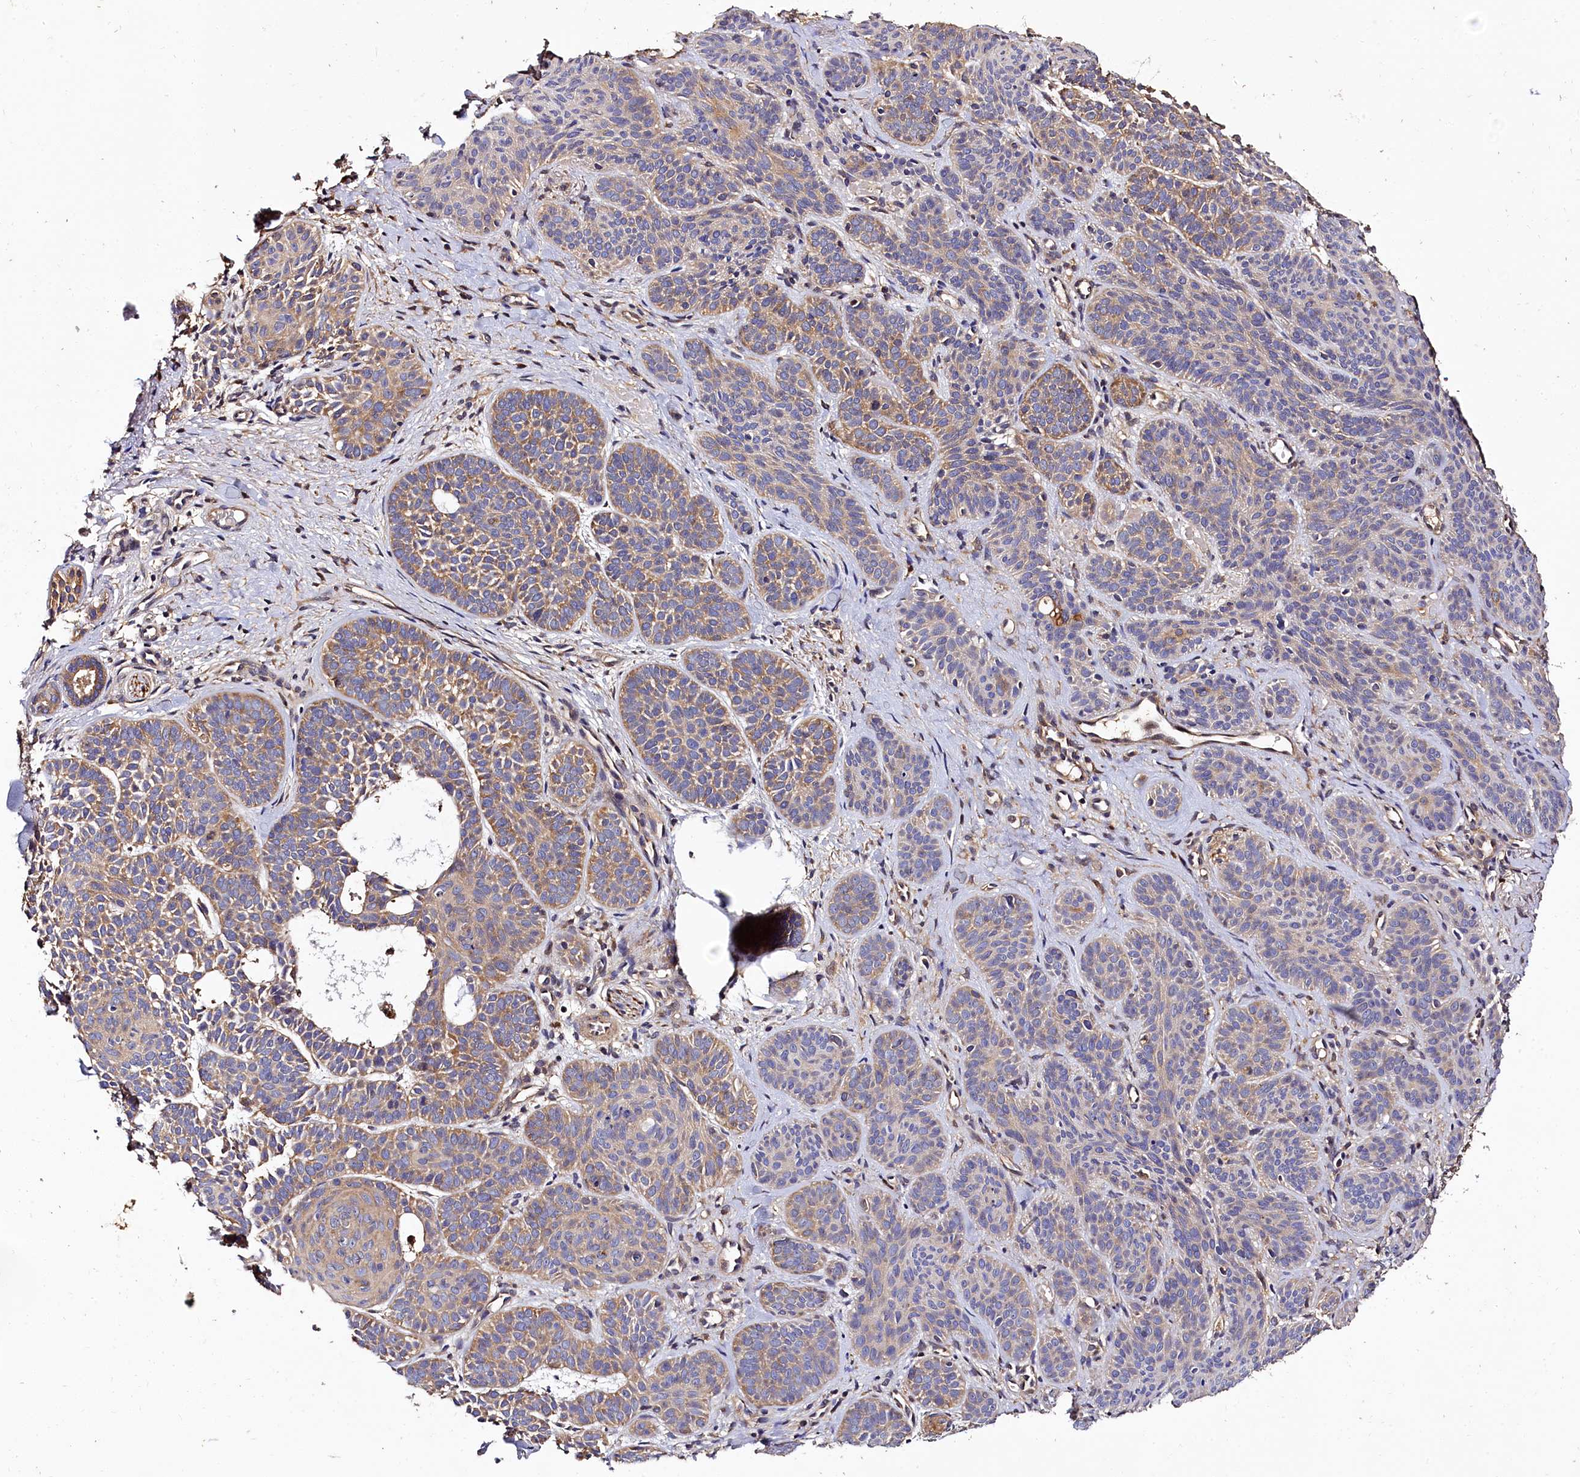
{"staining": {"intensity": "moderate", "quantity": "25%-75%", "location": "cytoplasmic/membranous"}, "tissue": "skin cancer", "cell_type": "Tumor cells", "image_type": "cancer", "snomed": [{"axis": "morphology", "description": "Basal cell carcinoma"}, {"axis": "topography", "description": "Skin"}], "caption": "Skin cancer (basal cell carcinoma) was stained to show a protein in brown. There is medium levels of moderate cytoplasmic/membranous staining in about 25%-75% of tumor cells. Ihc stains the protein in brown and the nuclei are stained blue.", "gene": "KLC2", "patient": {"sex": "male", "age": 85}}